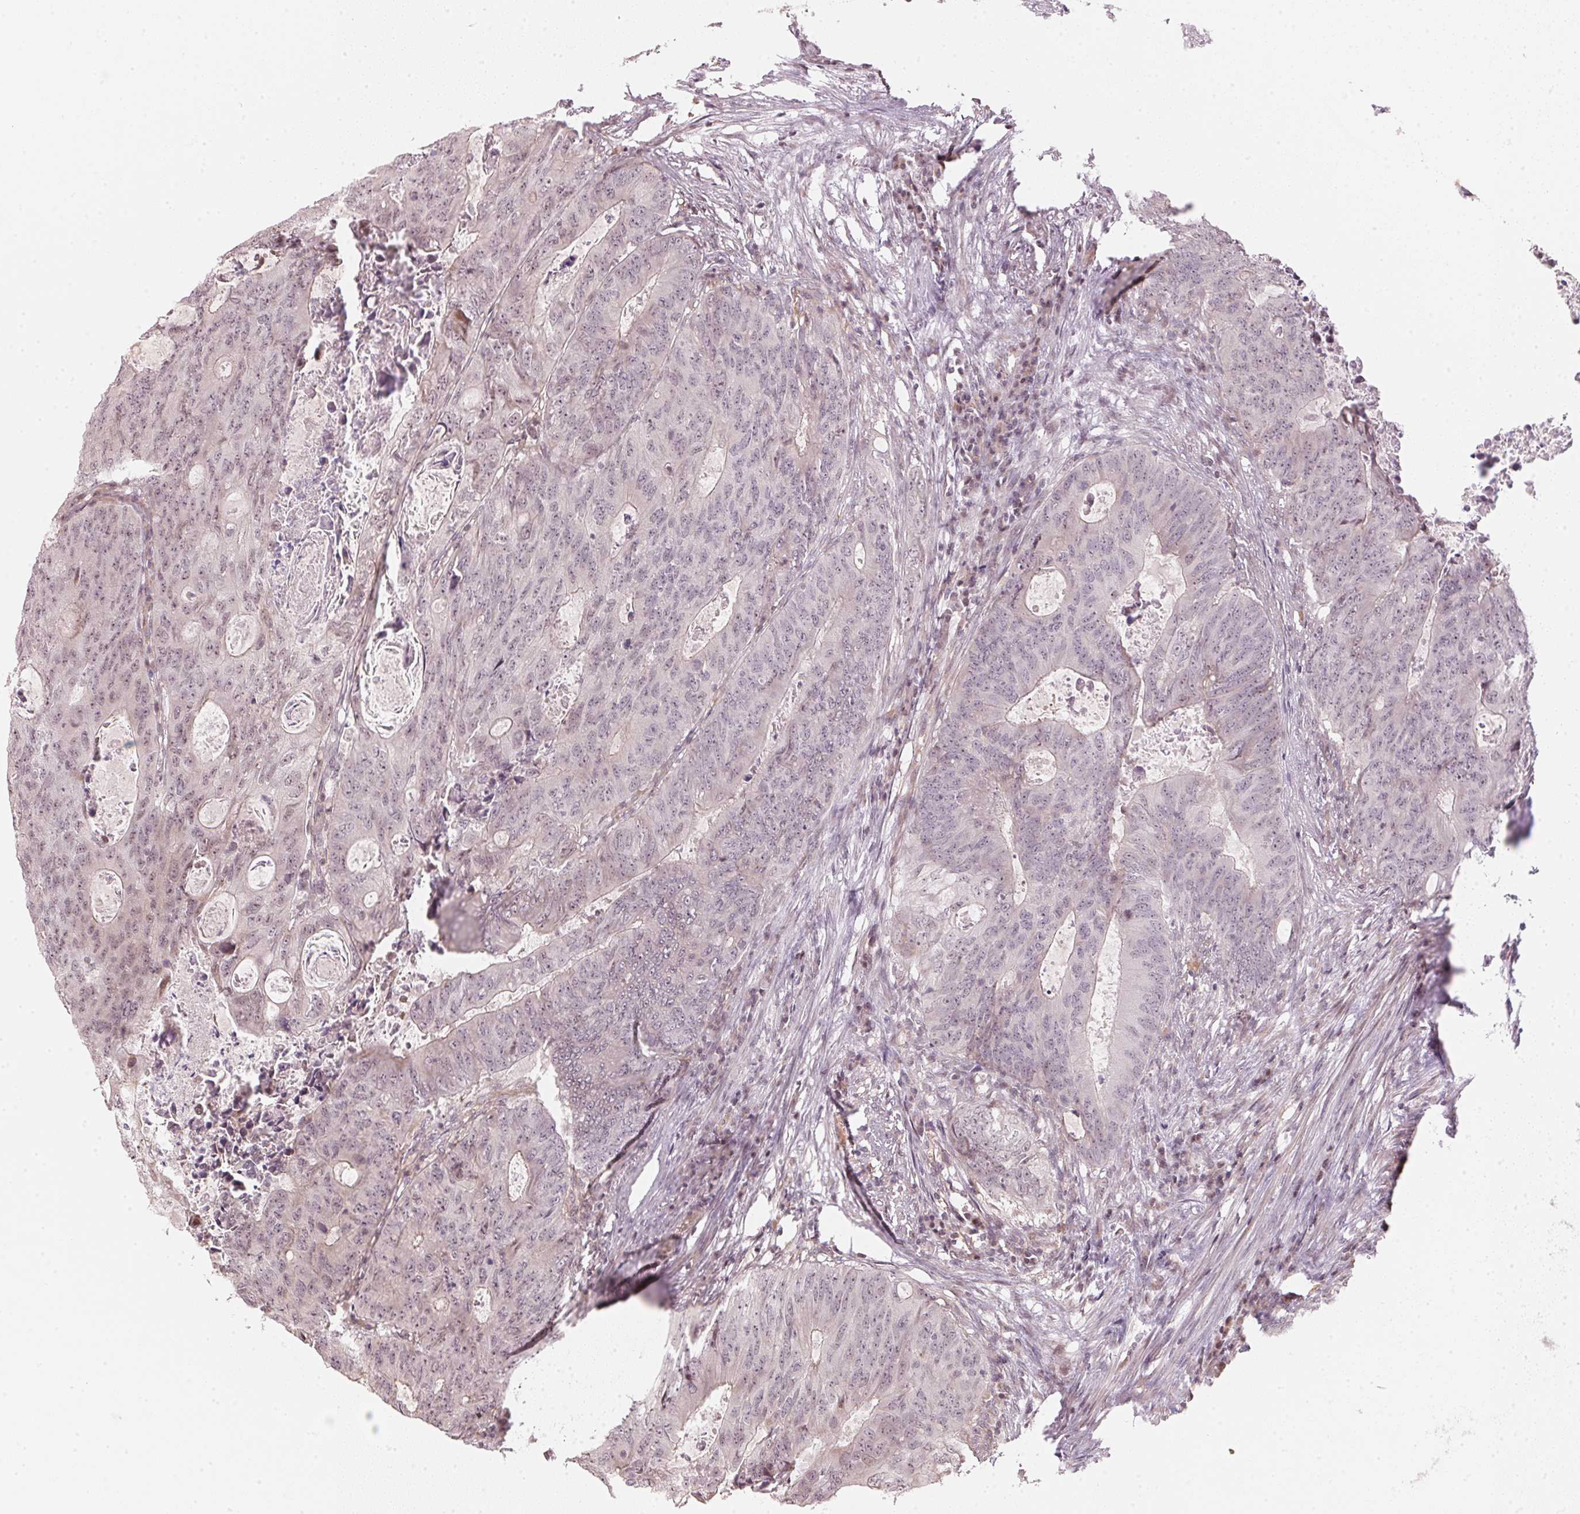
{"staining": {"intensity": "weak", "quantity": "<25%", "location": "nuclear"}, "tissue": "colorectal cancer", "cell_type": "Tumor cells", "image_type": "cancer", "snomed": [{"axis": "morphology", "description": "Adenocarcinoma, NOS"}, {"axis": "topography", "description": "Colon"}], "caption": "Immunohistochemical staining of human colorectal cancer exhibits no significant expression in tumor cells.", "gene": "KAT6A", "patient": {"sex": "male", "age": 67}}